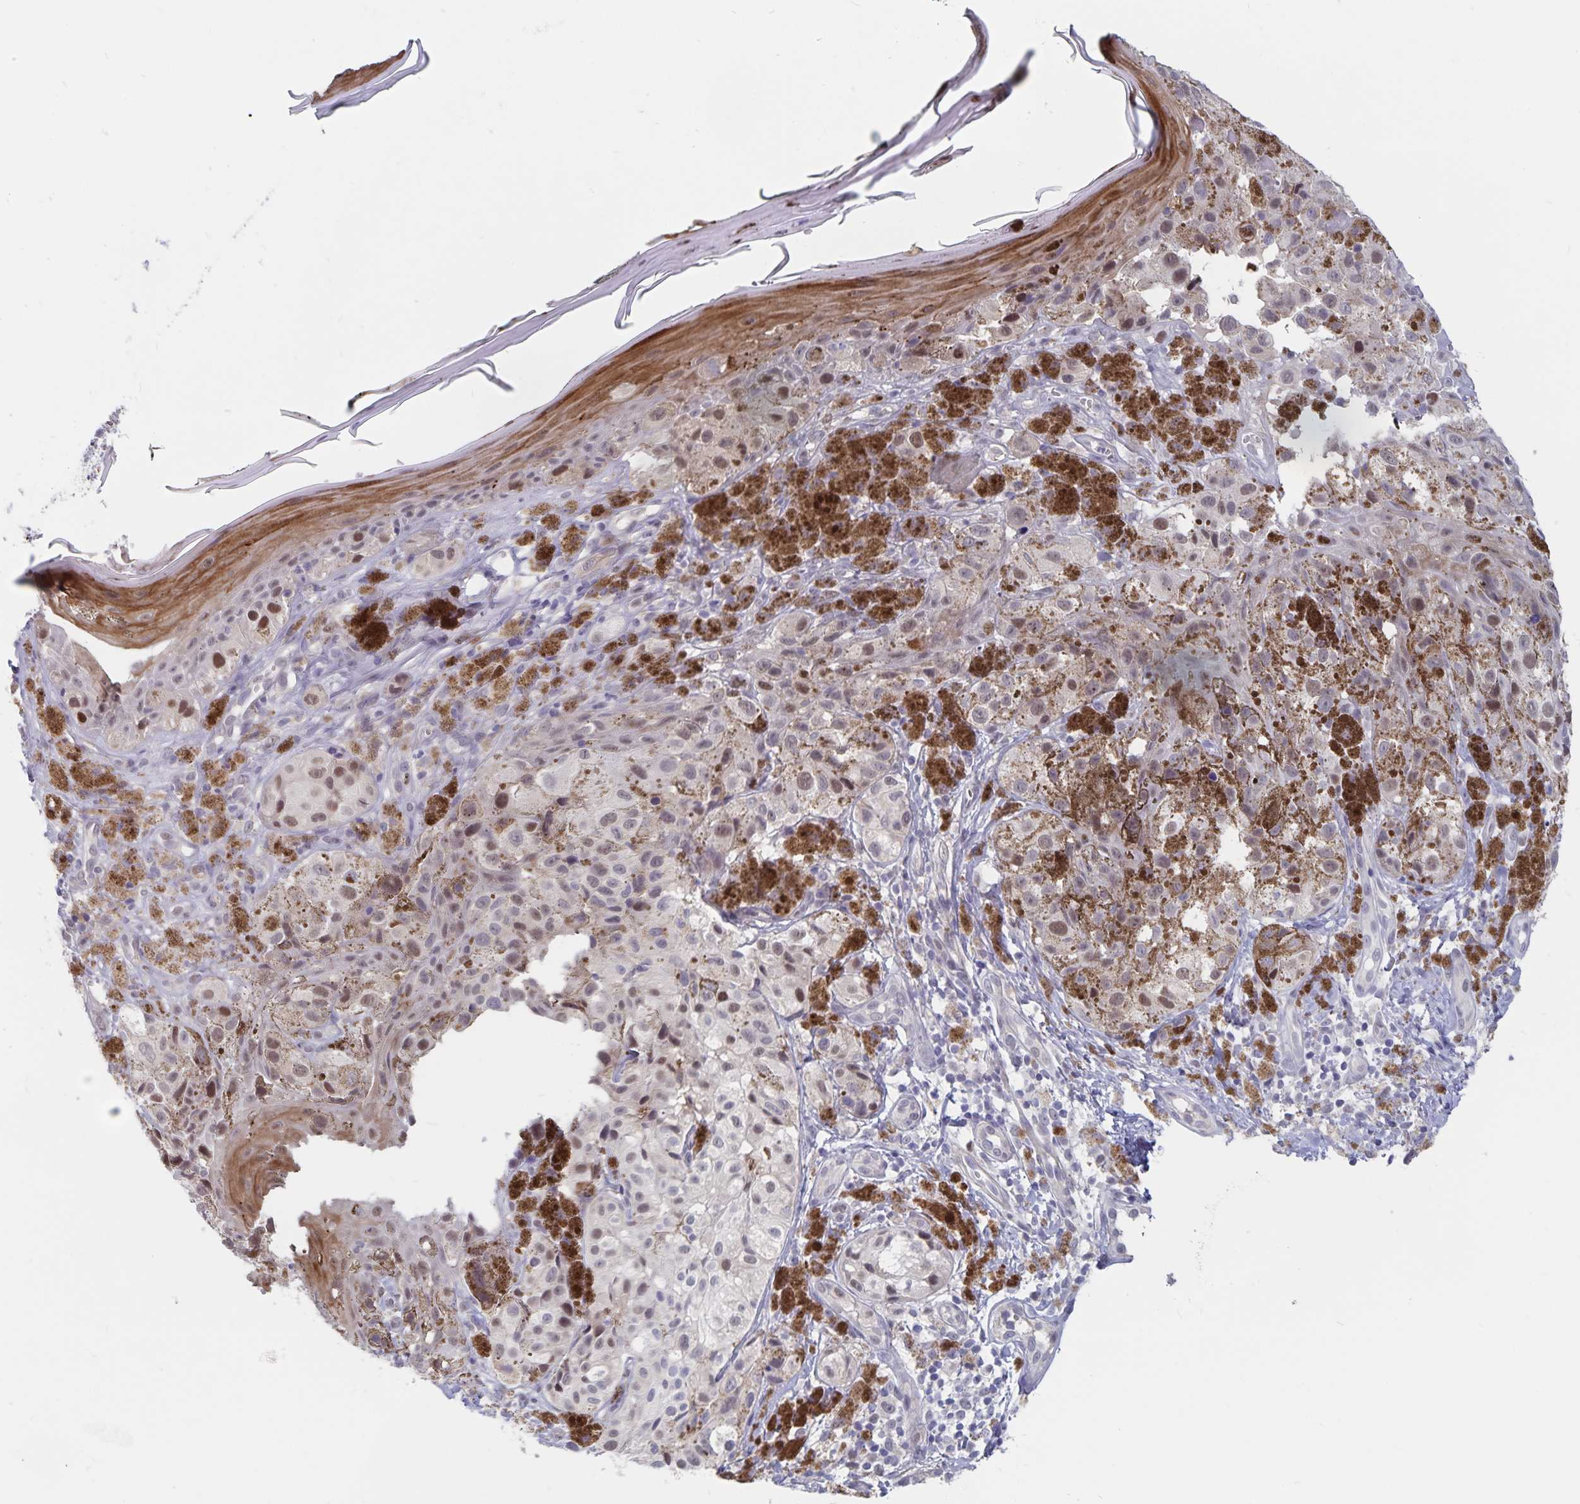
{"staining": {"intensity": "weak", "quantity": "25%-75%", "location": "nuclear"}, "tissue": "melanoma", "cell_type": "Tumor cells", "image_type": "cancer", "snomed": [{"axis": "morphology", "description": "Malignant melanoma, NOS"}, {"axis": "topography", "description": "Skin"}], "caption": "The histopathology image shows immunohistochemical staining of malignant melanoma. There is weak nuclear positivity is identified in about 25%-75% of tumor cells. The staining is performed using DAB (3,3'-diaminobenzidine) brown chromogen to label protein expression. The nuclei are counter-stained blue using hematoxylin.", "gene": "BAG6", "patient": {"sex": "male", "age": 61}}